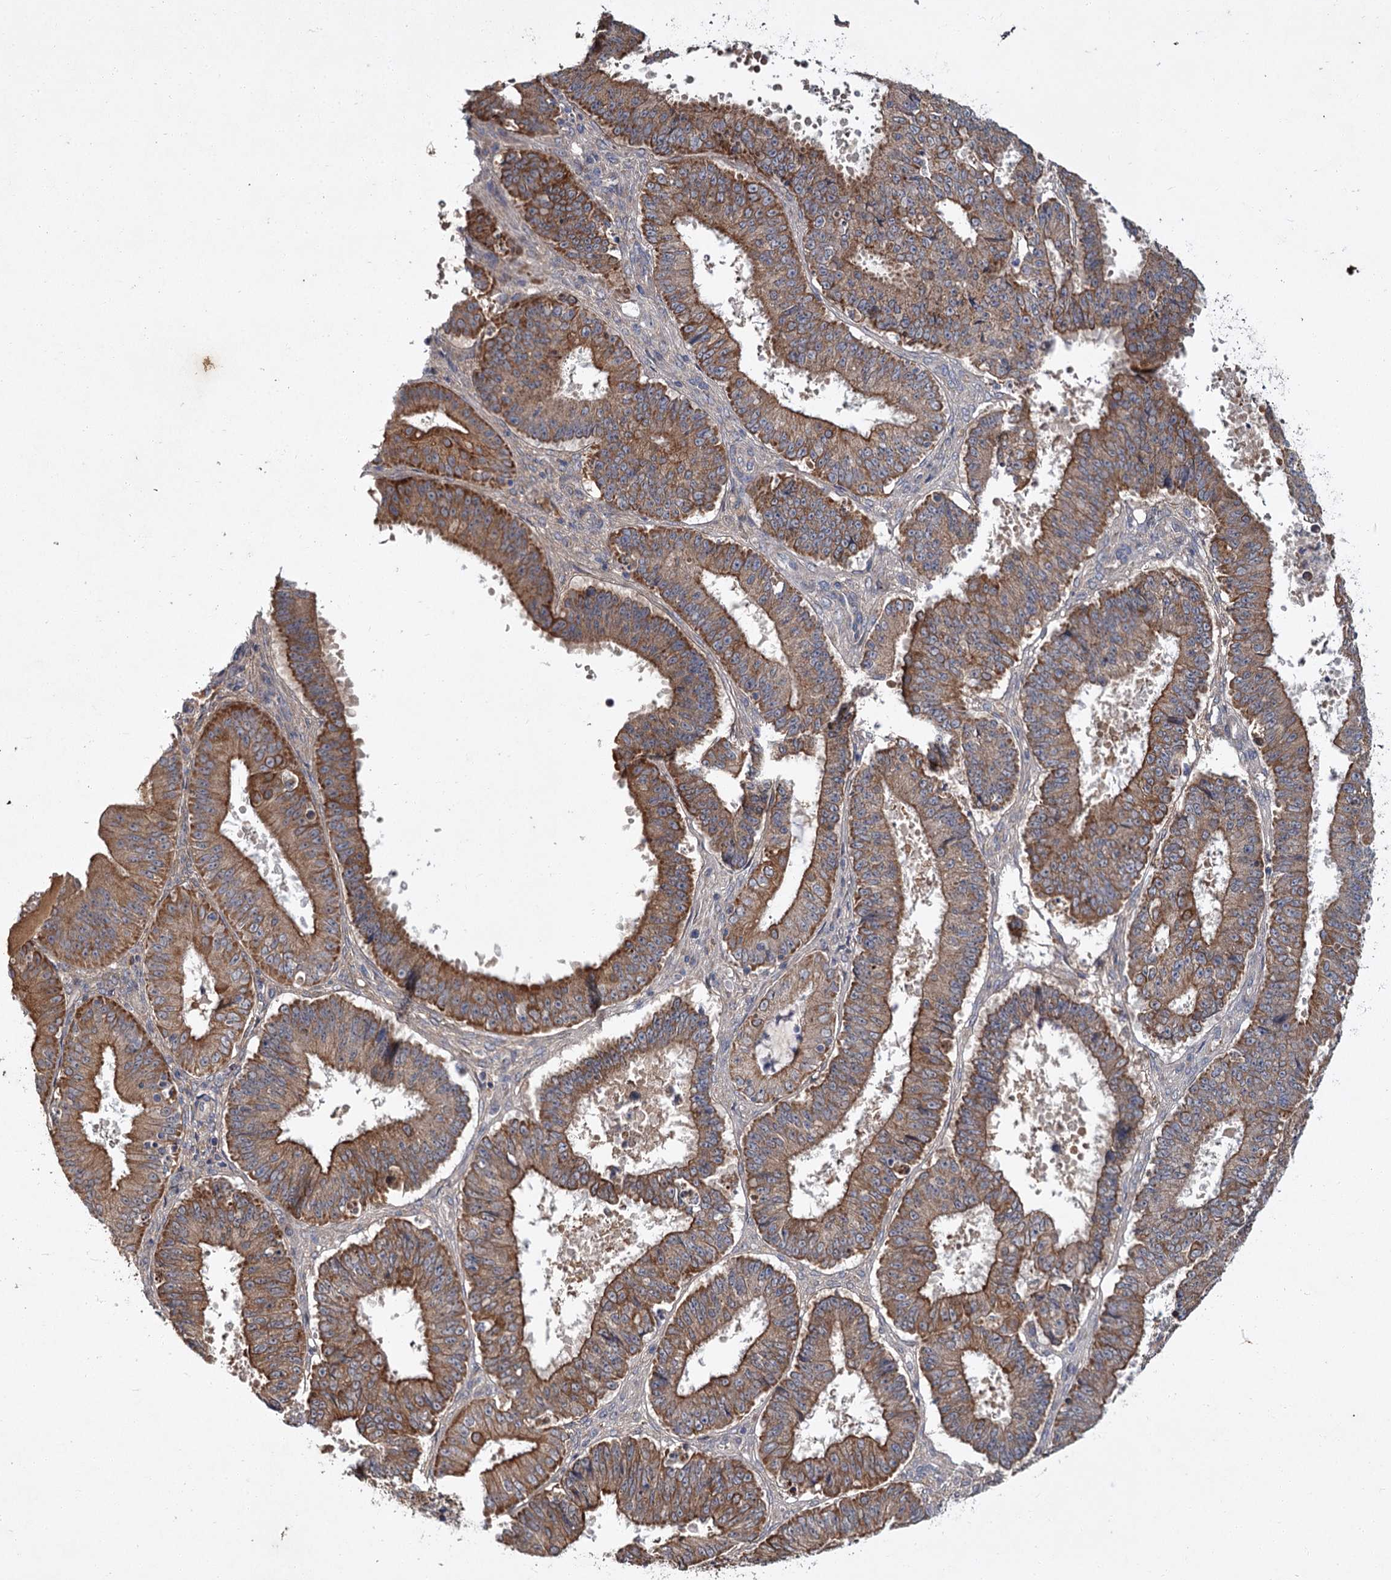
{"staining": {"intensity": "moderate", "quantity": ">75%", "location": "cytoplasmic/membranous"}, "tissue": "ovarian cancer", "cell_type": "Tumor cells", "image_type": "cancer", "snomed": [{"axis": "morphology", "description": "Carcinoma, endometroid"}, {"axis": "topography", "description": "Appendix"}, {"axis": "topography", "description": "Ovary"}], "caption": "An image showing moderate cytoplasmic/membranous staining in approximately >75% of tumor cells in endometroid carcinoma (ovarian), as visualized by brown immunohistochemical staining.", "gene": "MFN1", "patient": {"sex": "female", "age": 42}}